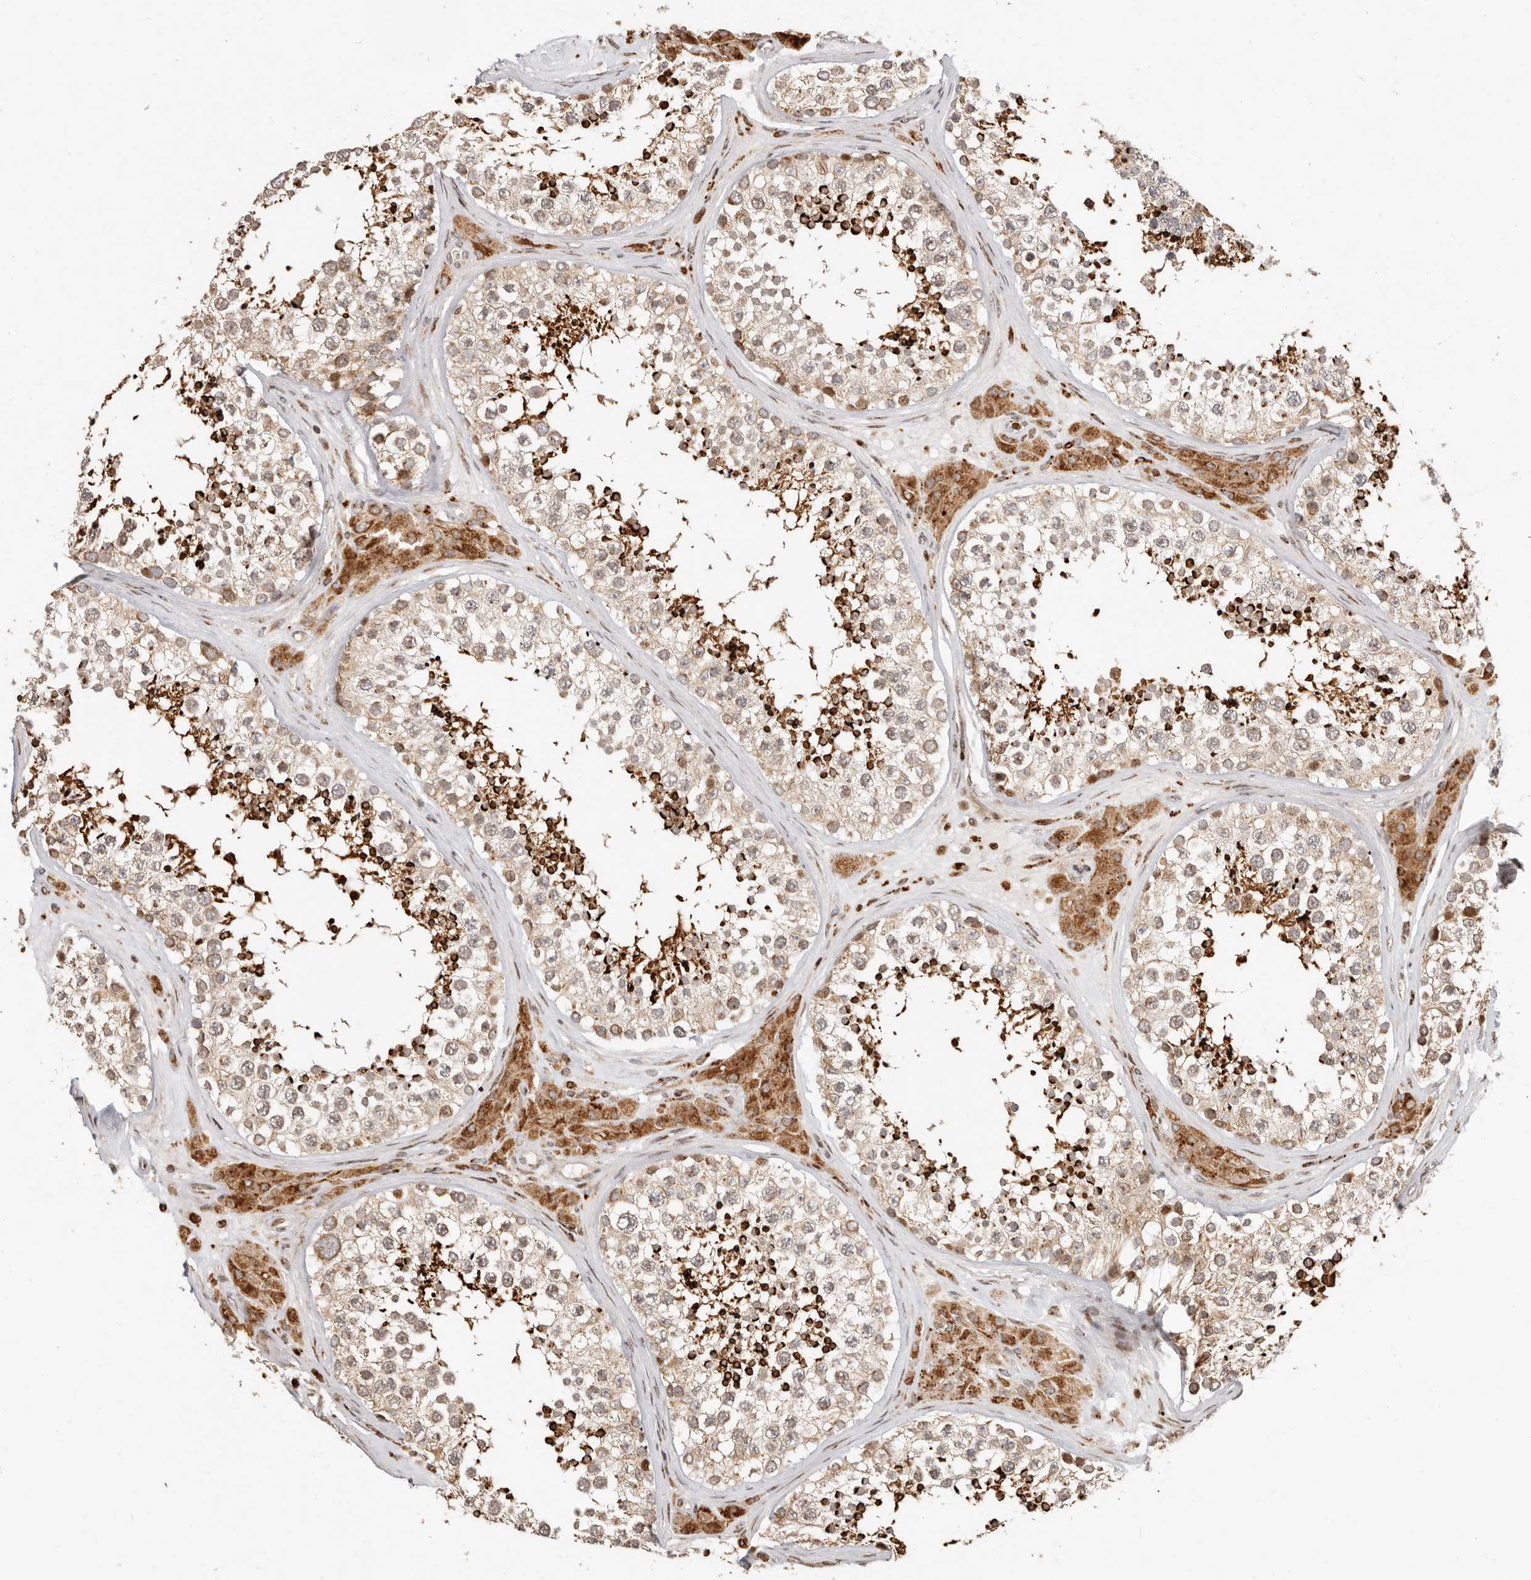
{"staining": {"intensity": "strong", "quantity": "25%-75%", "location": "cytoplasmic/membranous"}, "tissue": "testis", "cell_type": "Cells in seminiferous ducts", "image_type": "normal", "snomed": [{"axis": "morphology", "description": "Normal tissue, NOS"}, {"axis": "topography", "description": "Testis"}], "caption": "Protein staining shows strong cytoplasmic/membranous expression in about 25%-75% of cells in seminiferous ducts in normal testis. (Stains: DAB (3,3'-diaminobenzidine) in brown, nuclei in blue, Microscopy: brightfield microscopy at high magnification).", "gene": "TRIM4", "patient": {"sex": "male", "age": 46}}